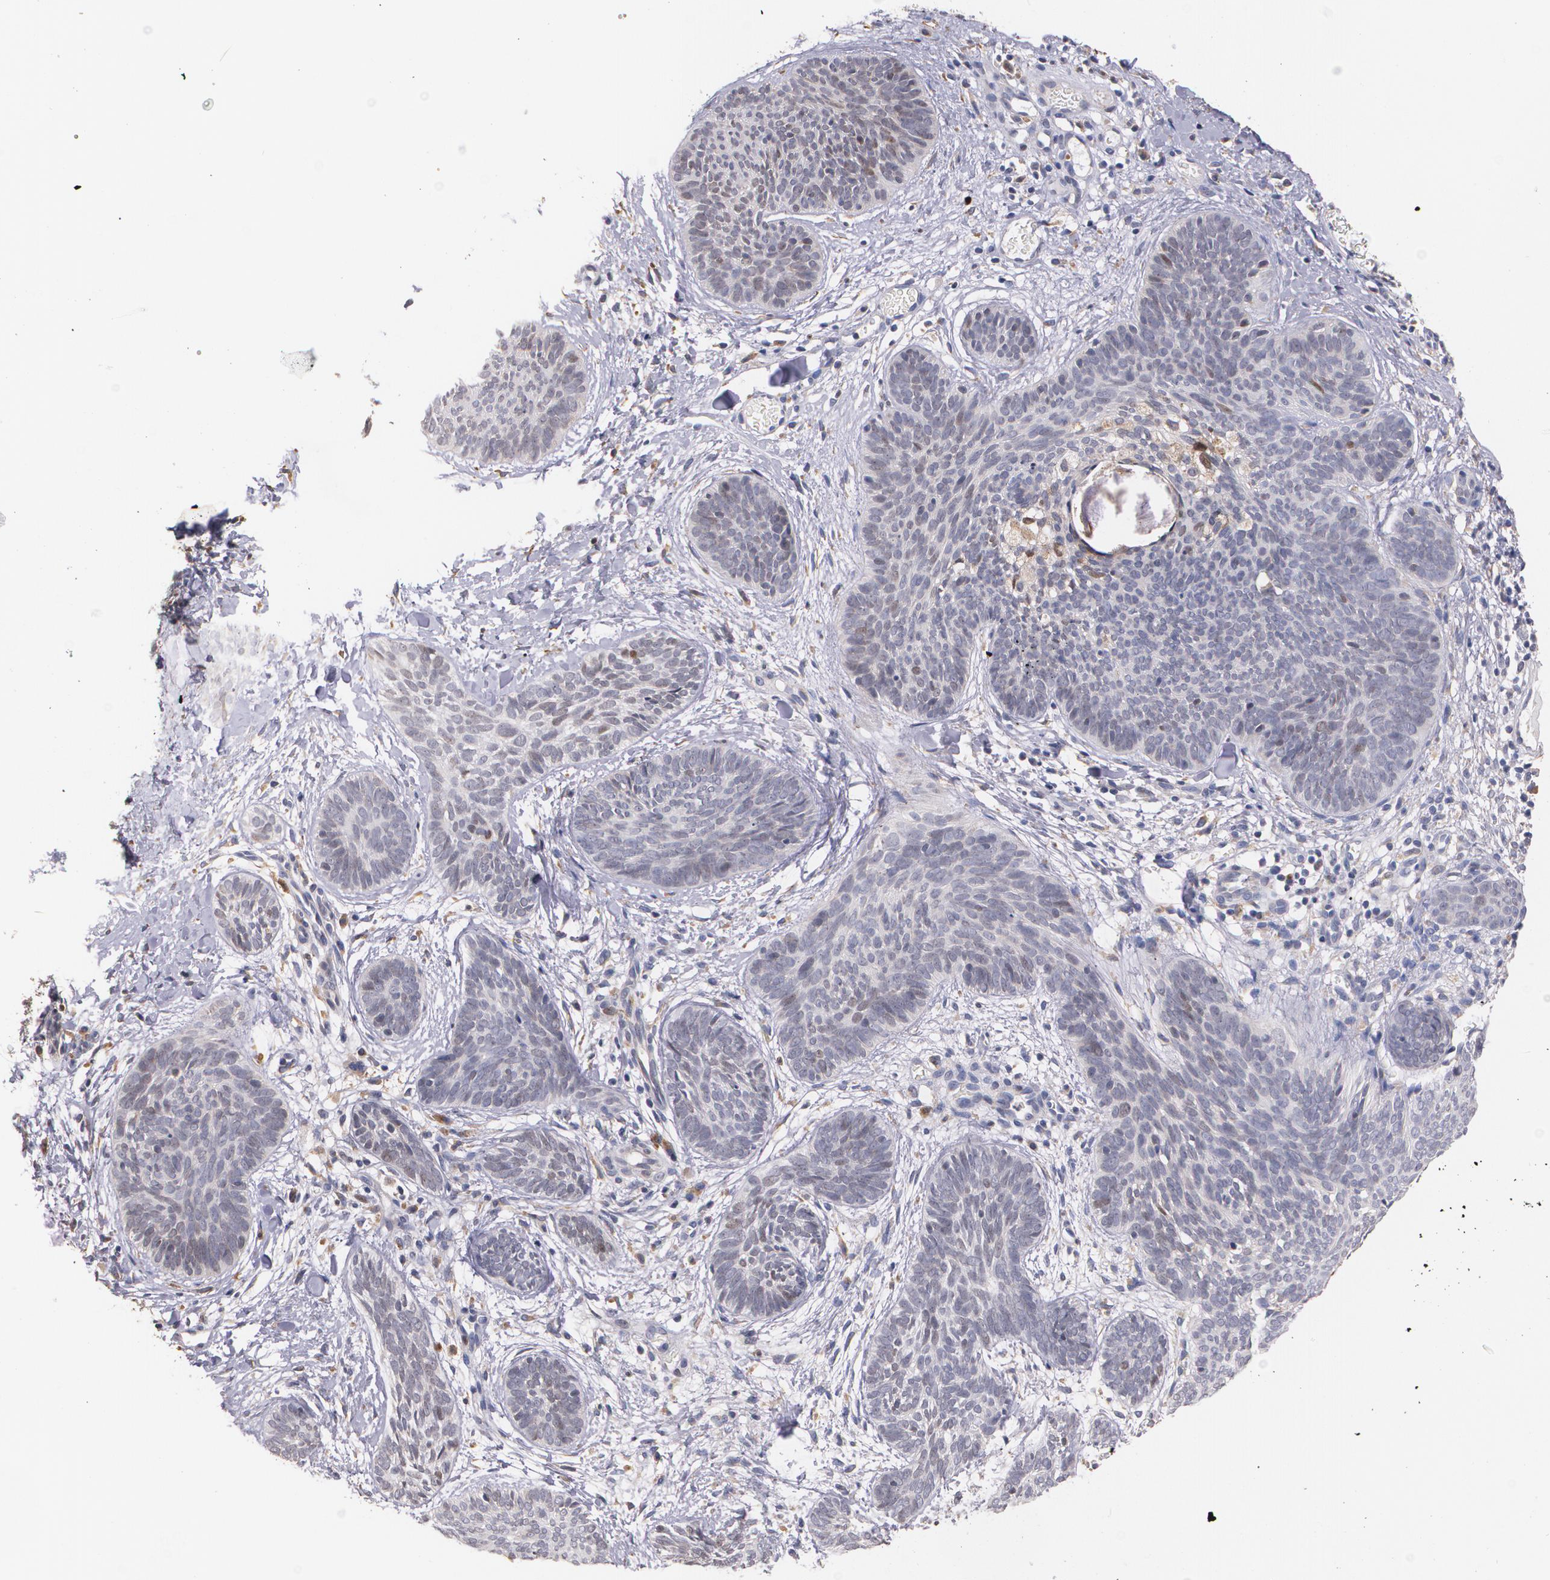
{"staining": {"intensity": "weak", "quantity": "<25%", "location": "nuclear"}, "tissue": "skin cancer", "cell_type": "Tumor cells", "image_type": "cancer", "snomed": [{"axis": "morphology", "description": "Basal cell carcinoma"}, {"axis": "topography", "description": "Skin"}], "caption": "The IHC histopathology image has no significant expression in tumor cells of basal cell carcinoma (skin) tissue. (Brightfield microscopy of DAB (3,3'-diaminobenzidine) immunohistochemistry (IHC) at high magnification).", "gene": "ATF3", "patient": {"sex": "female", "age": 81}}